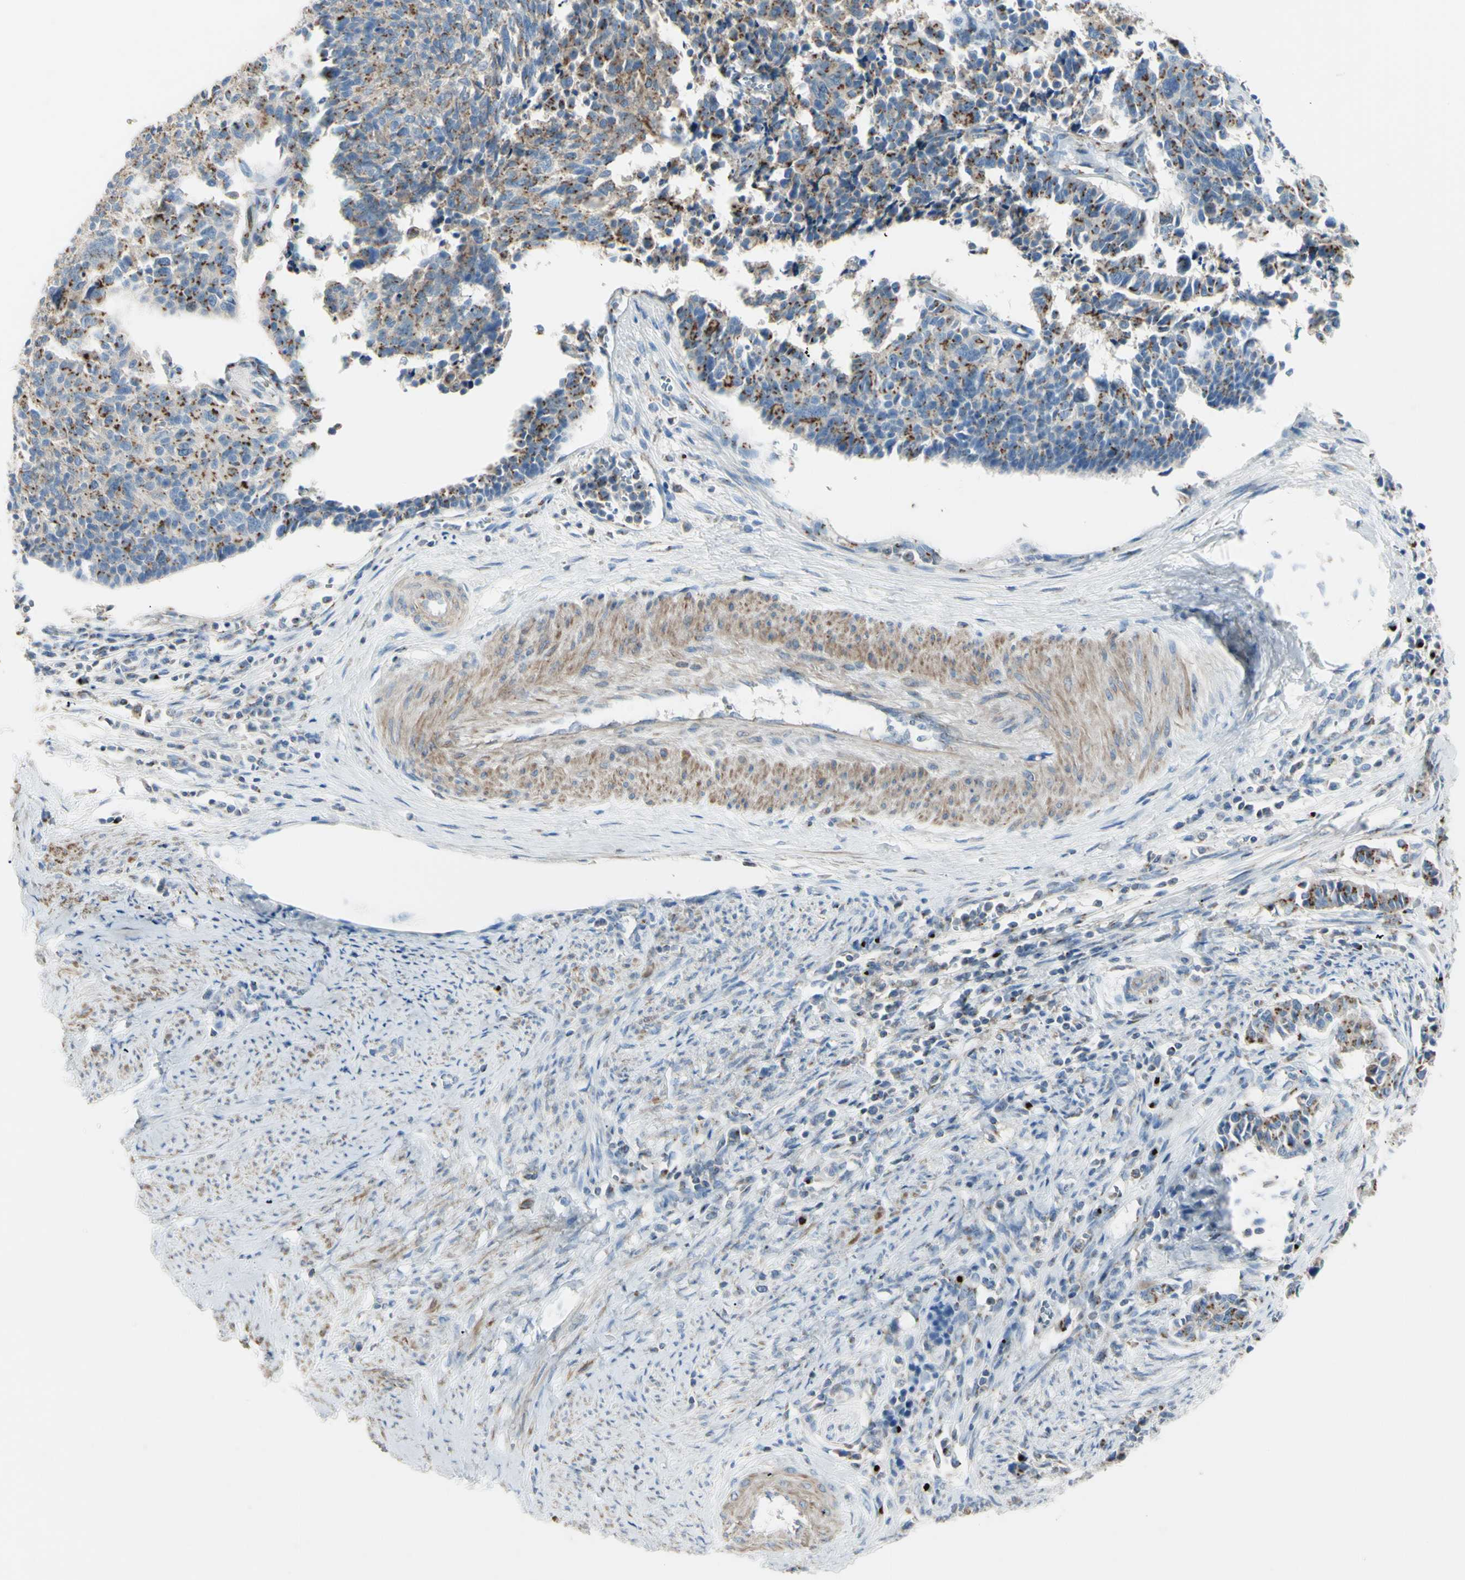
{"staining": {"intensity": "moderate", "quantity": "25%-75%", "location": "cytoplasmic/membranous"}, "tissue": "cervical cancer", "cell_type": "Tumor cells", "image_type": "cancer", "snomed": [{"axis": "morphology", "description": "Normal tissue, NOS"}, {"axis": "morphology", "description": "Squamous cell carcinoma, NOS"}, {"axis": "topography", "description": "Cervix"}], "caption": "Protein staining reveals moderate cytoplasmic/membranous positivity in about 25%-75% of tumor cells in cervical cancer.", "gene": "B4GALT3", "patient": {"sex": "female", "age": 35}}